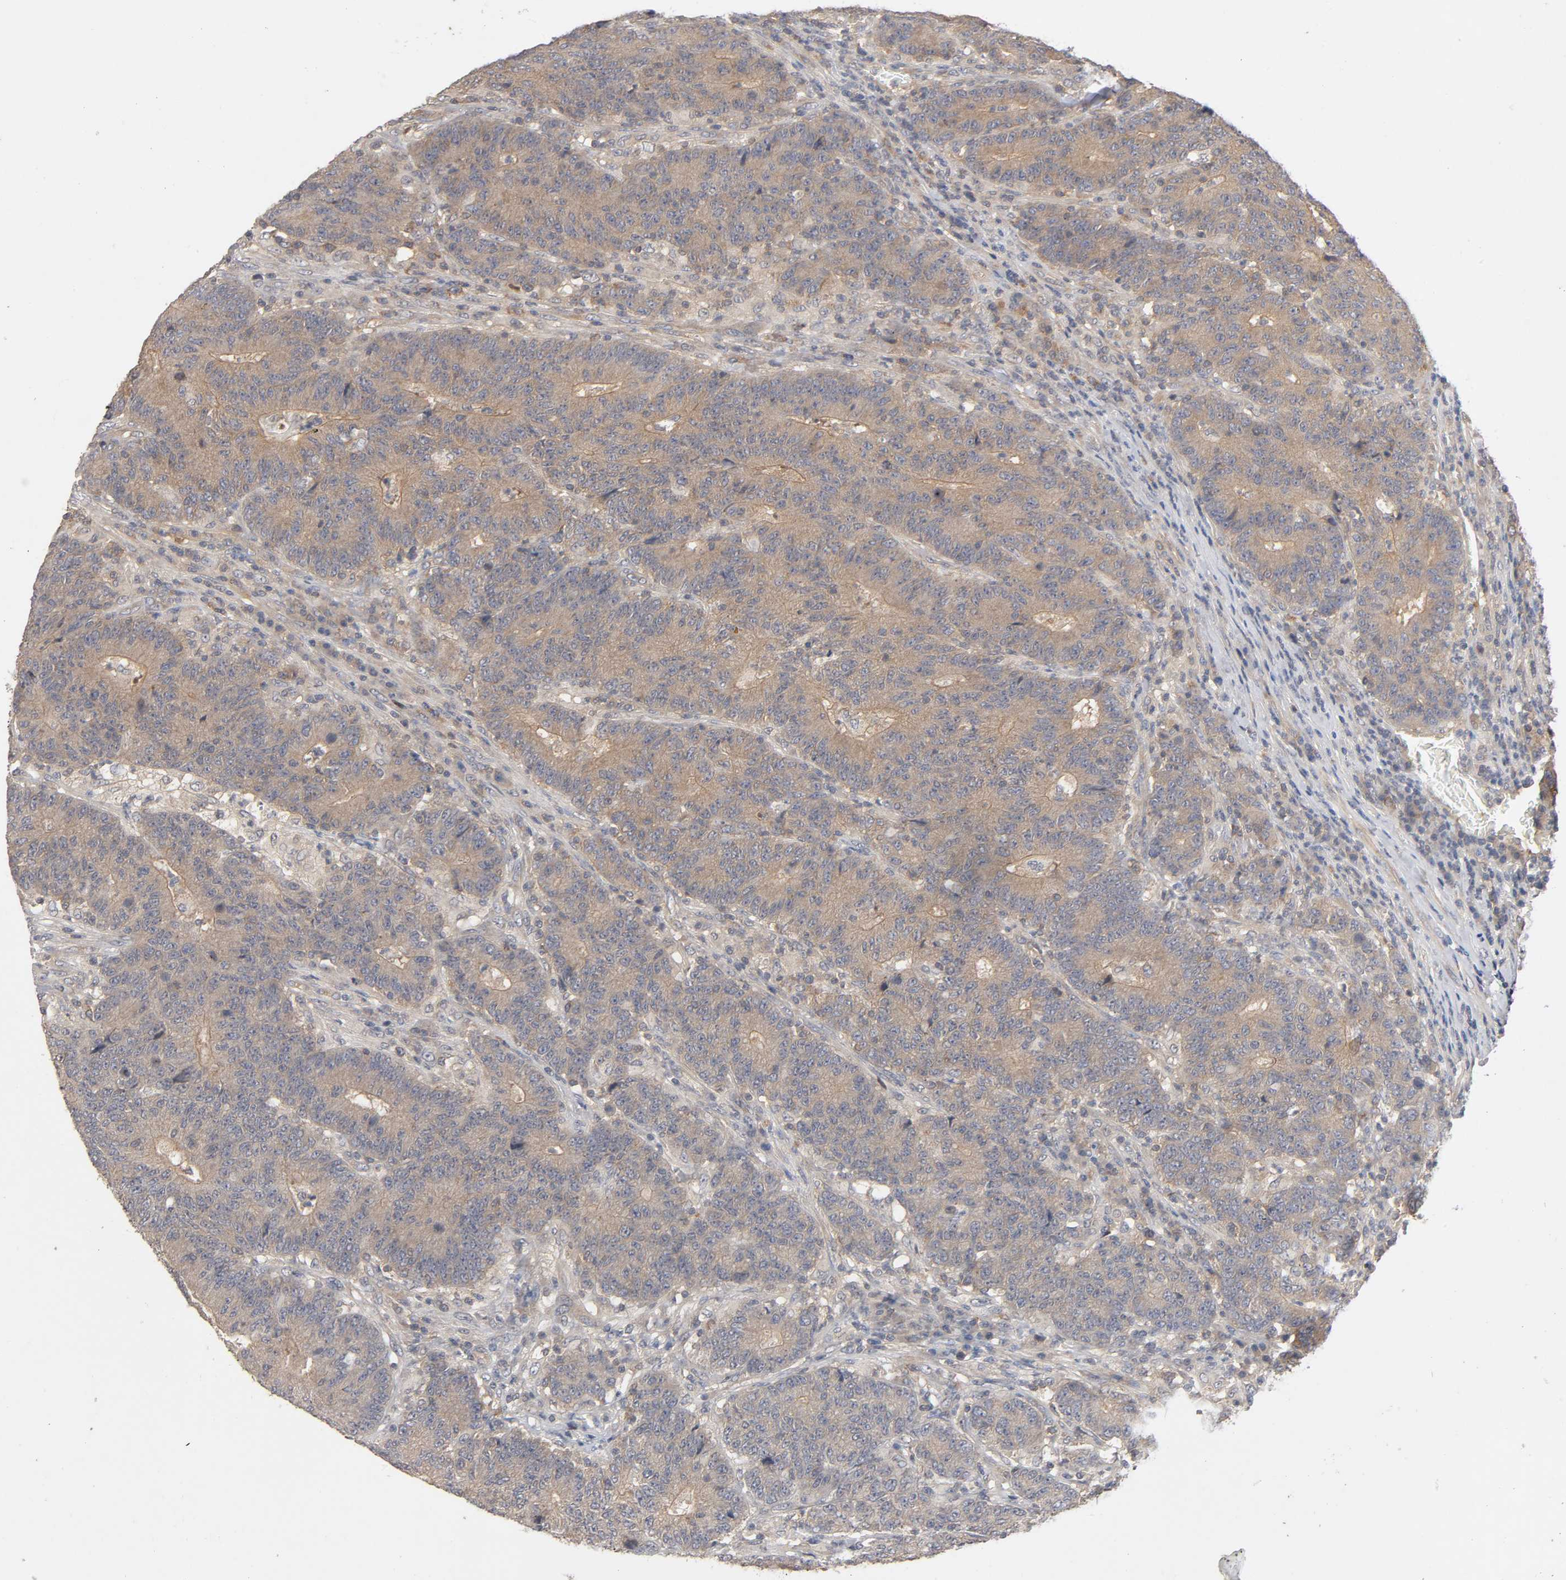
{"staining": {"intensity": "moderate", "quantity": ">75%", "location": "cytoplasmic/membranous"}, "tissue": "colorectal cancer", "cell_type": "Tumor cells", "image_type": "cancer", "snomed": [{"axis": "morphology", "description": "Normal tissue, NOS"}, {"axis": "morphology", "description": "Adenocarcinoma, NOS"}, {"axis": "topography", "description": "Colon"}], "caption": "Protein positivity by IHC demonstrates moderate cytoplasmic/membranous staining in about >75% of tumor cells in colorectal cancer (adenocarcinoma).", "gene": "CPB2", "patient": {"sex": "female", "age": 75}}